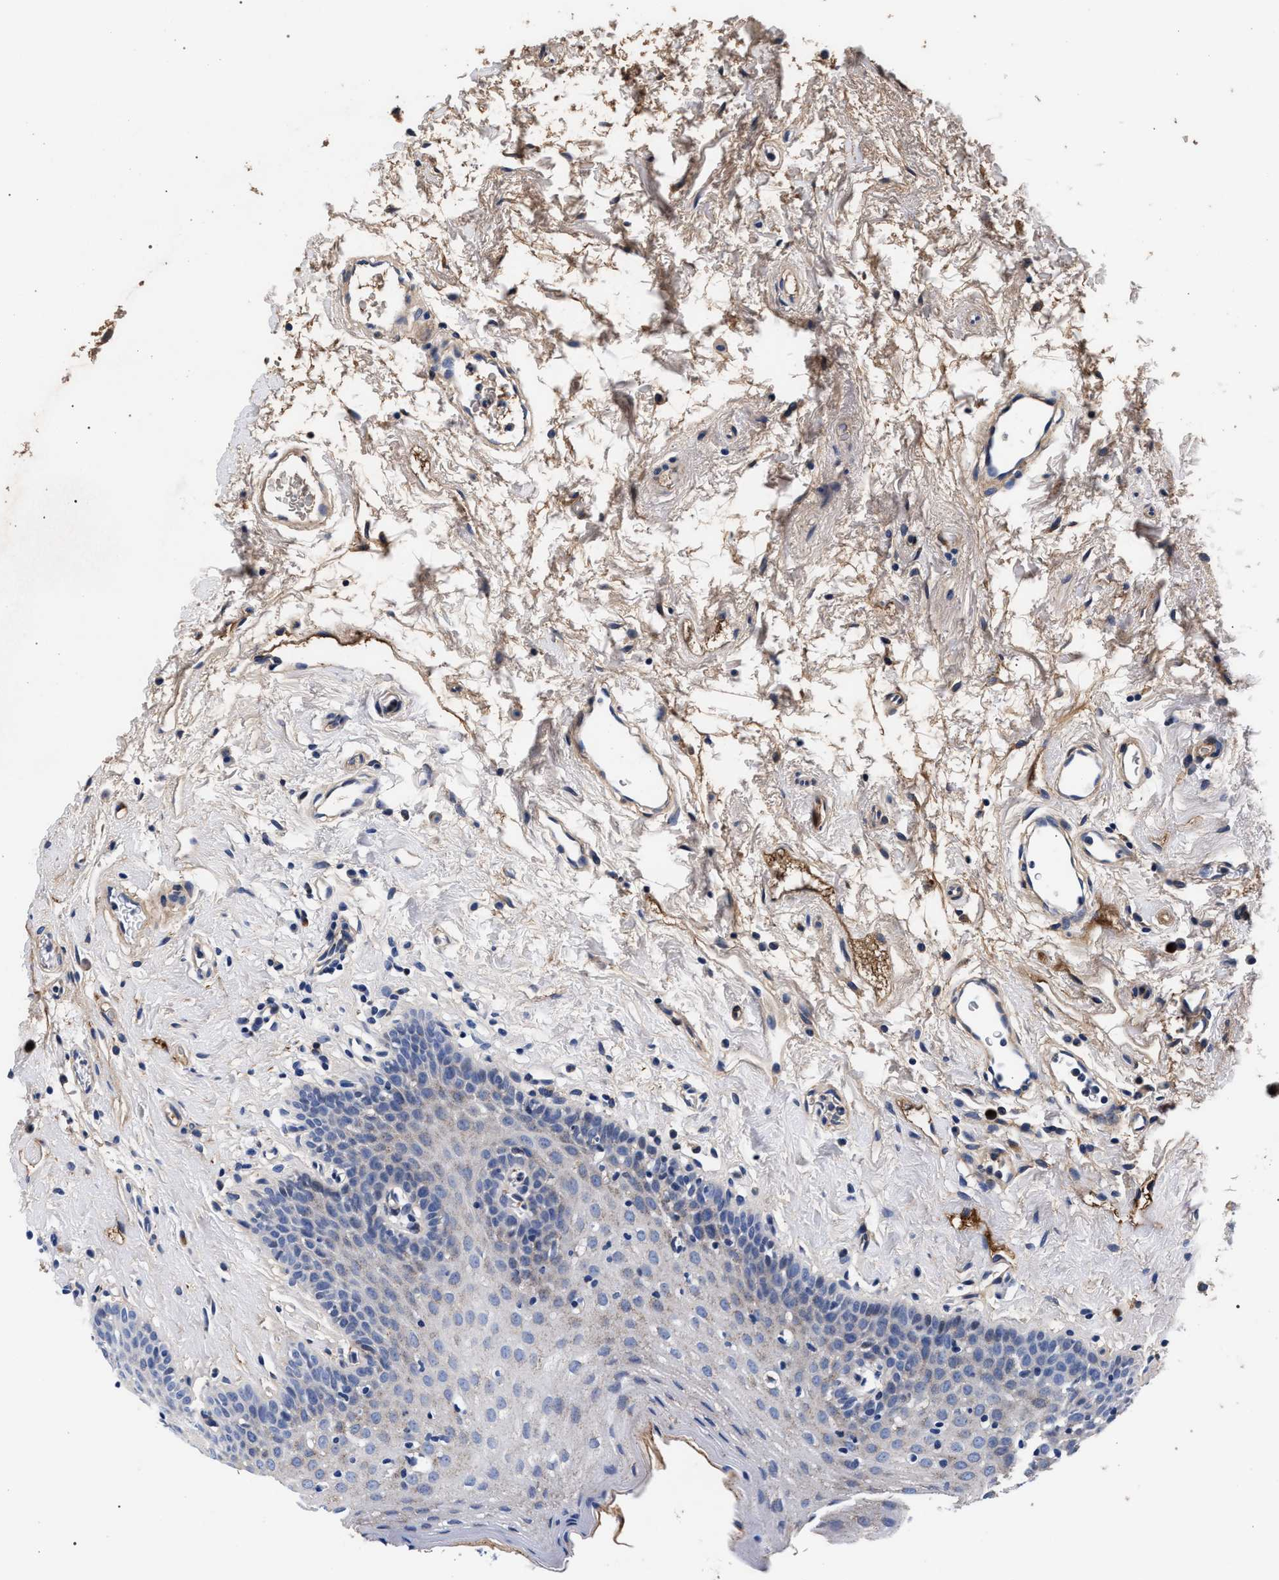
{"staining": {"intensity": "weak", "quantity": "<25%", "location": "cytoplasmic/membranous"}, "tissue": "oral mucosa", "cell_type": "Squamous epithelial cells", "image_type": "normal", "snomed": [{"axis": "morphology", "description": "Normal tissue, NOS"}, {"axis": "topography", "description": "Oral tissue"}], "caption": "Immunohistochemistry micrograph of normal oral mucosa stained for a protein (brown), which demonstrates no expression in squamous epithelial cells.", "gene": "ACOX1", "patient": {"sex": "male", "age": 66}}